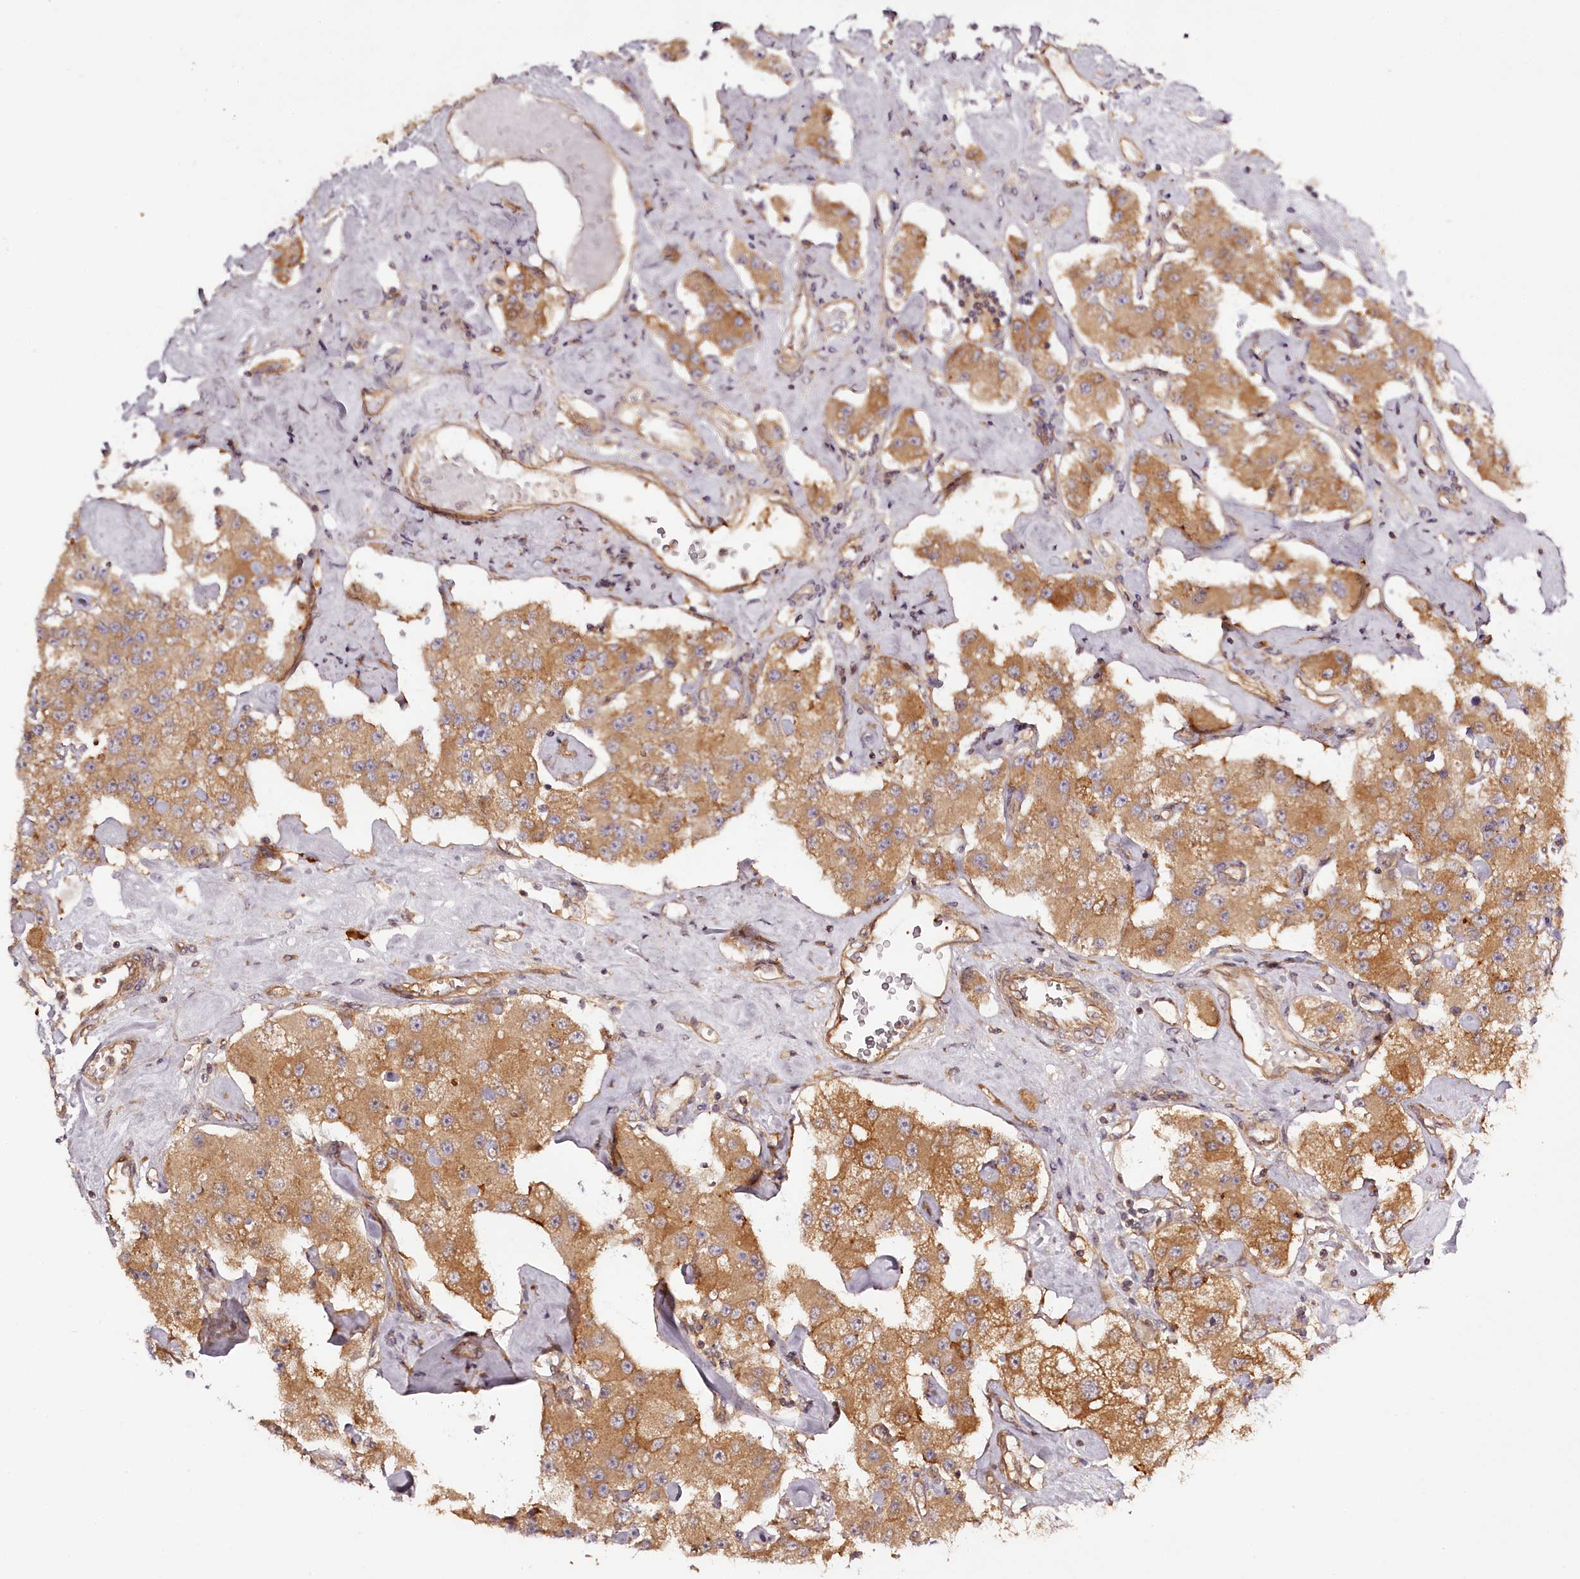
{"staining": {"intensity": "moderate", "quantity": ">75%", "location": "cytoplasmic/membranous"}, "tissue": "carcinoid", "cell_type": "Tumor cells", "image_type": "cancer", "snomed": [{"axis": "morphology", "description": "Carcinoid, malignant, NOS"}, {"axis": "topography", "description": "Pancreas"}], "caption": "Immunohistochemistry (IHC) staining of malignant carcinoid, which displays medium levels of moderate cytoplasmic/membranous staining in approximately >75% of tumor cells indicating moderate cytoplasmic/membranous protein positivity. The staining was performed using DAB (brown) for protein detection and nuclei were counterstained in hematoxylin (blue).", "gene": "TARS1", "patient": {"sex": "male", "age": 41}}